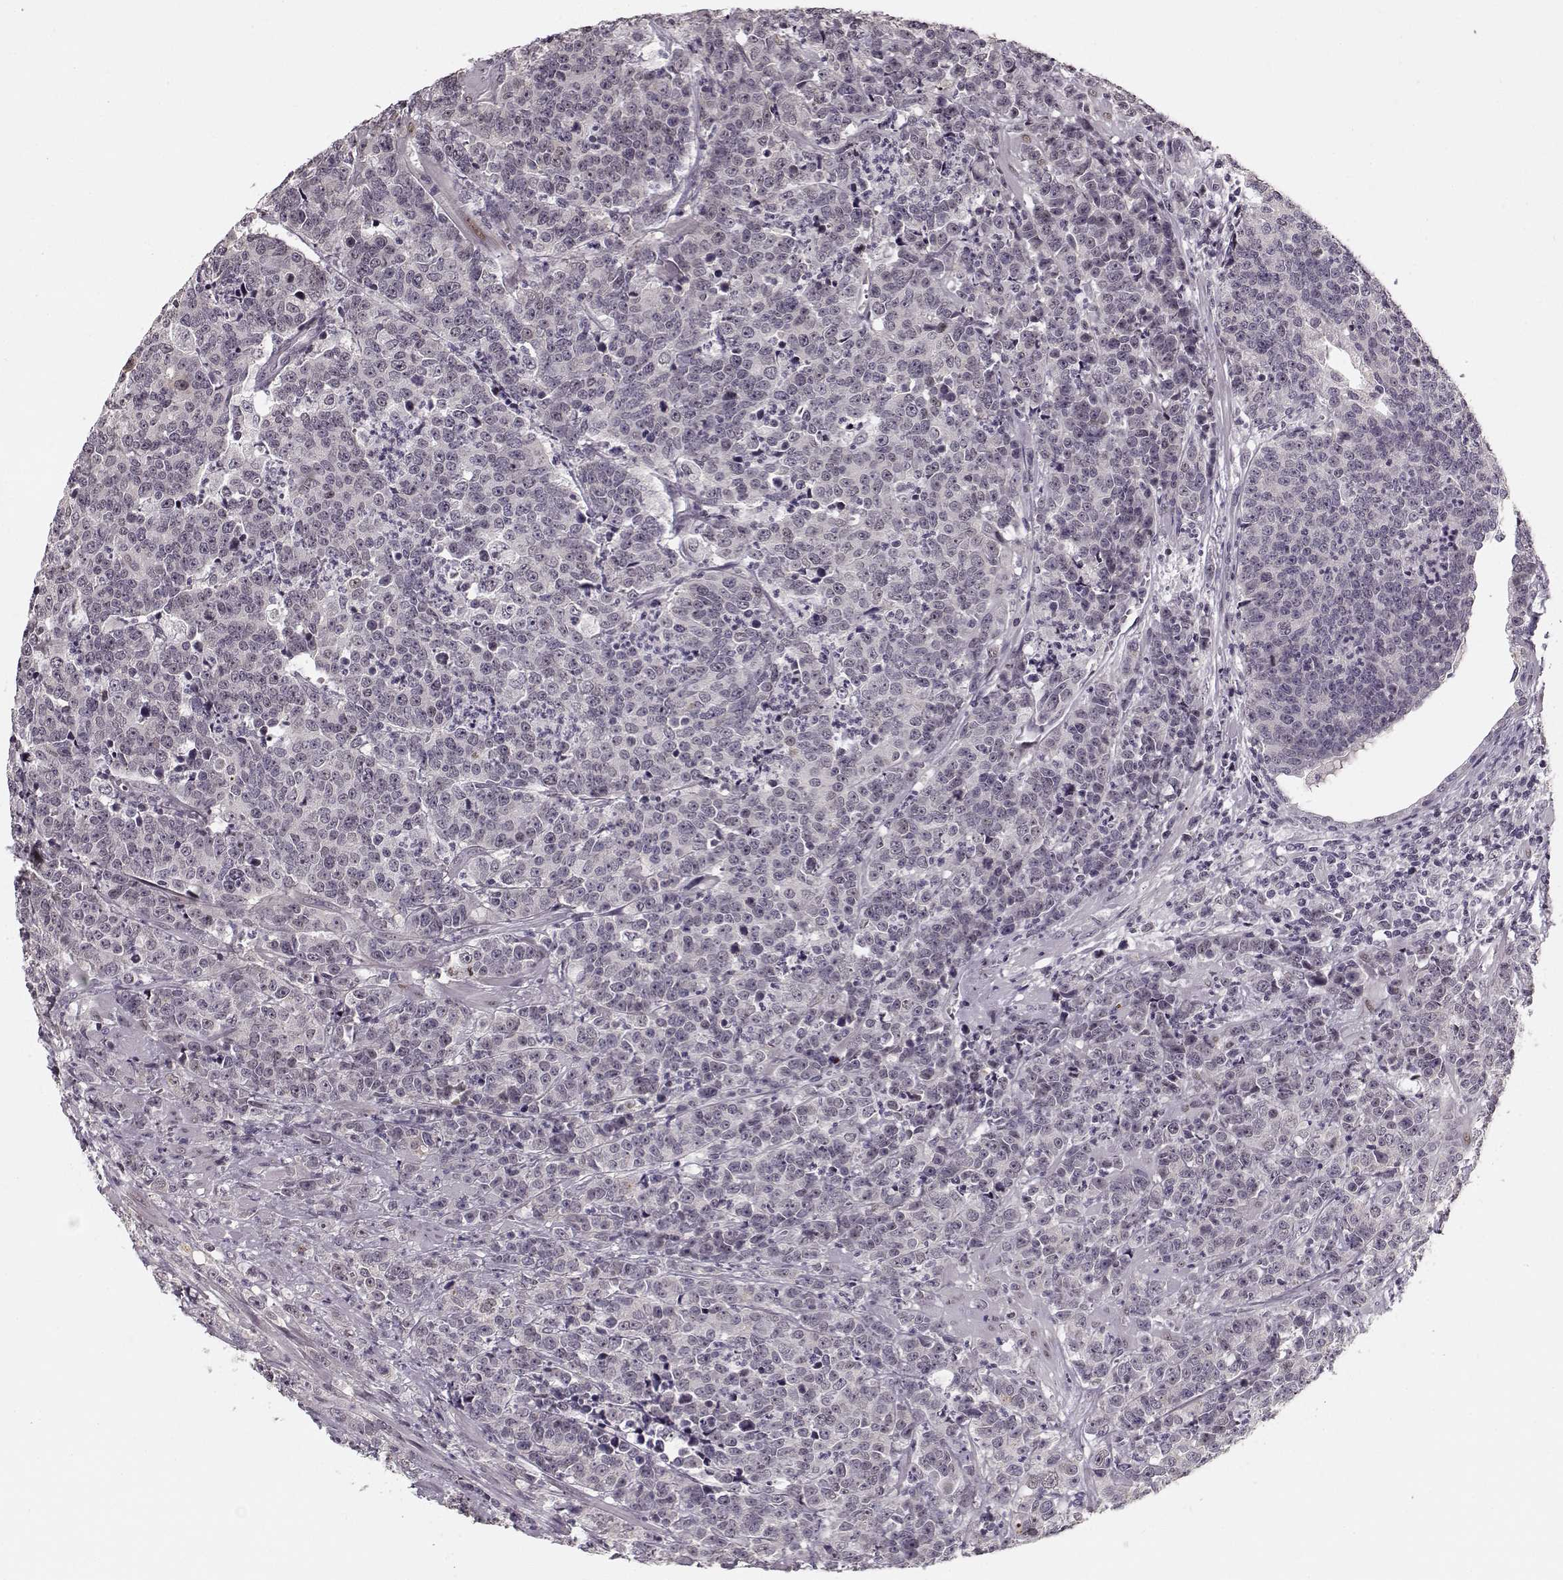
{"staining": {"intensity": "negative", "quantity": "none", "location": "none"}, "tissue": "prostate cancer", "cell_type": "Tumor cells", "image_type": "cancer", "snomed": [{"axis": "morphology", "description": "Adenocarcinoma, NOS"}, {"axis": "topography", "description": "Prostate"}], "caption": "The photomicrograph displays no significant expression in tumor cells of prostate cancer (adenocarcinoma). Brightfield microscopy of immunohistochemistry stained with DAB (3,3'-diaminobenzidine) (brown) and hematoxylin (blue), captured at high magnification.", "gene": "DNAI3", "patient": {"sex": "male", "age": 67}}